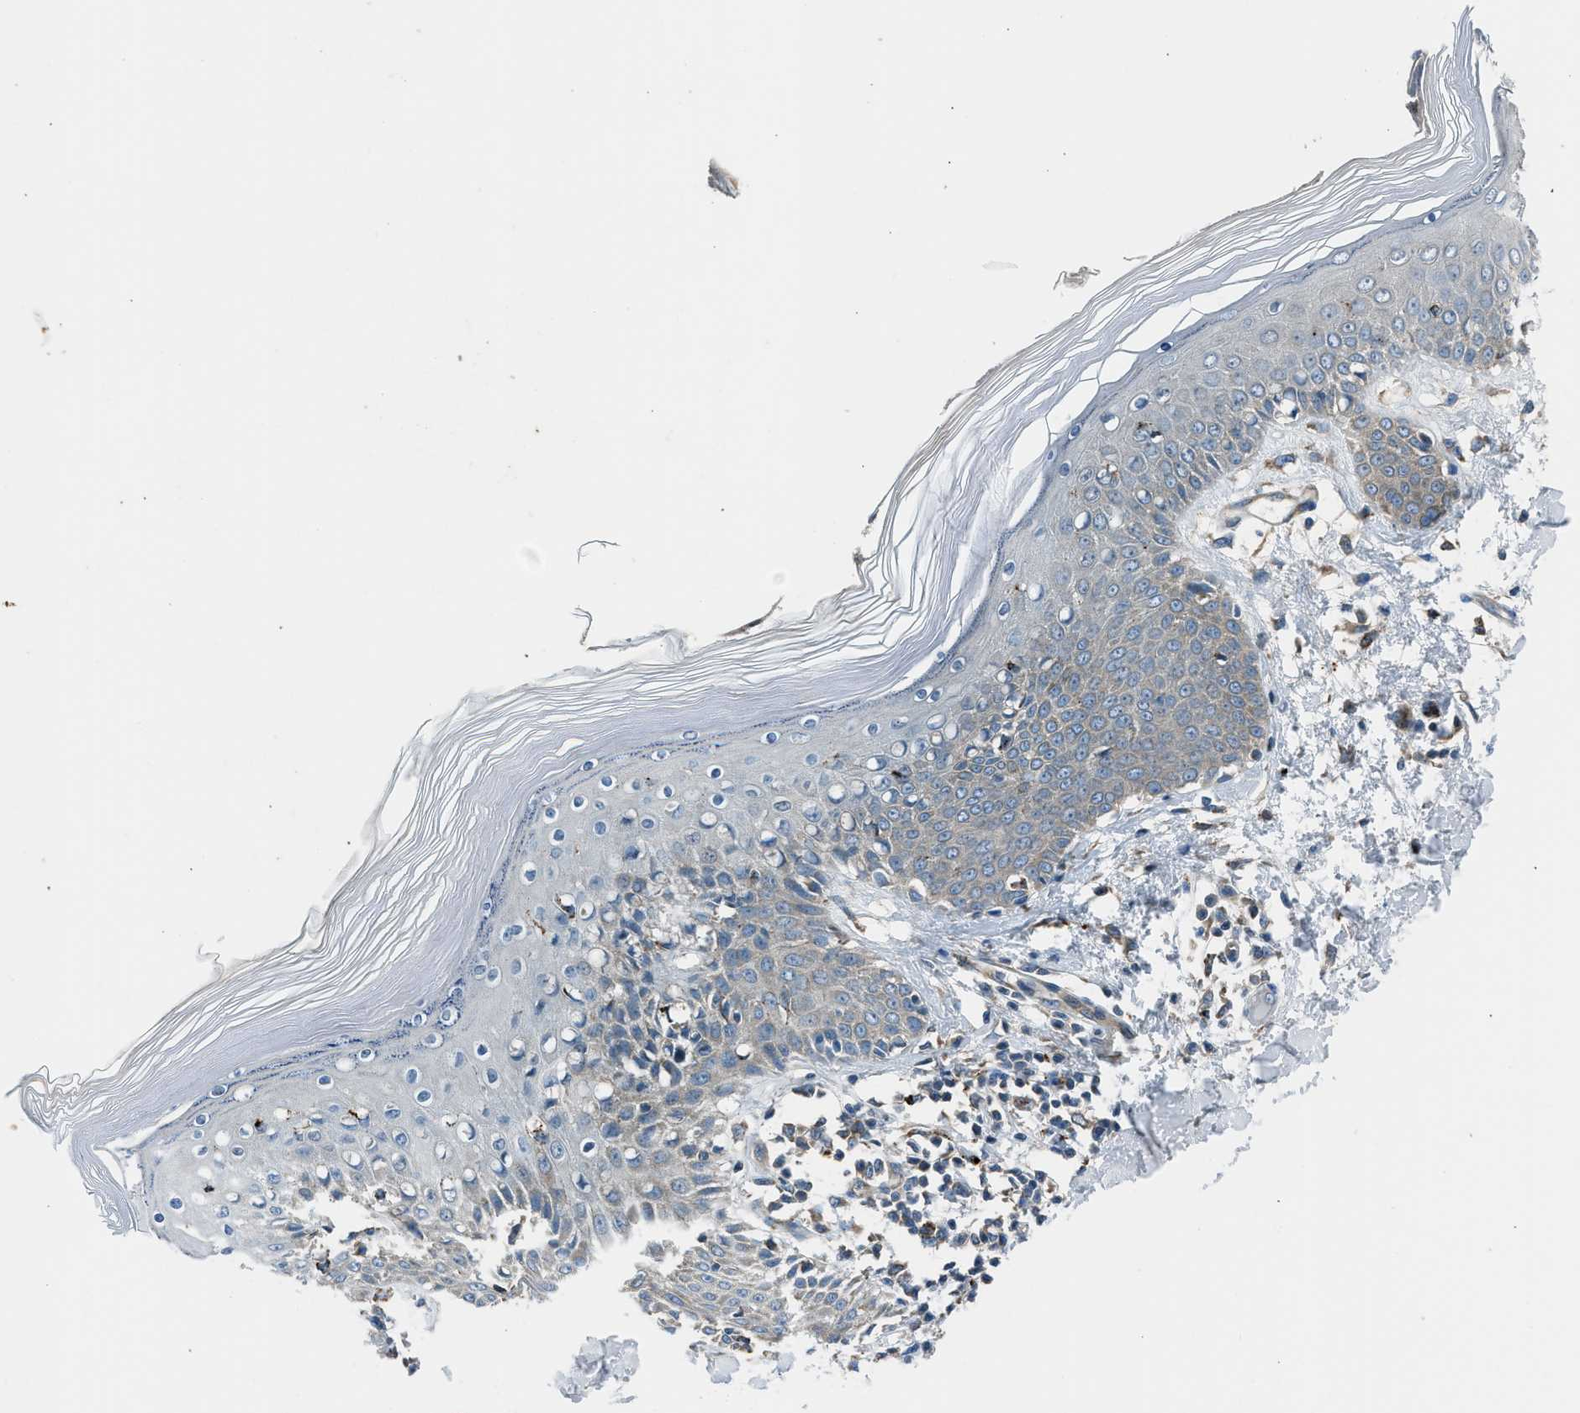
{"staining": {"intensity": "moderate", "quantity": "25%-75%", "location": "cytoplasmic/membranous"}, "tissue": "skin", "cell_type": "Fibroblasts", "image_type": "normal", "snomed": [{"axis": "morphology", "description": "Normal tissue, NOS"}, {"axis": "topography", "description": "Skin"}], "caption": "Immunohistochemistry of normal human skin shows medium levels of moderate cytoplasmic/membranous expression in approximately 25%-75% of fibroblasts.", "gene": "LMBR1", "patient": {"sex": "male", "age": 53}}